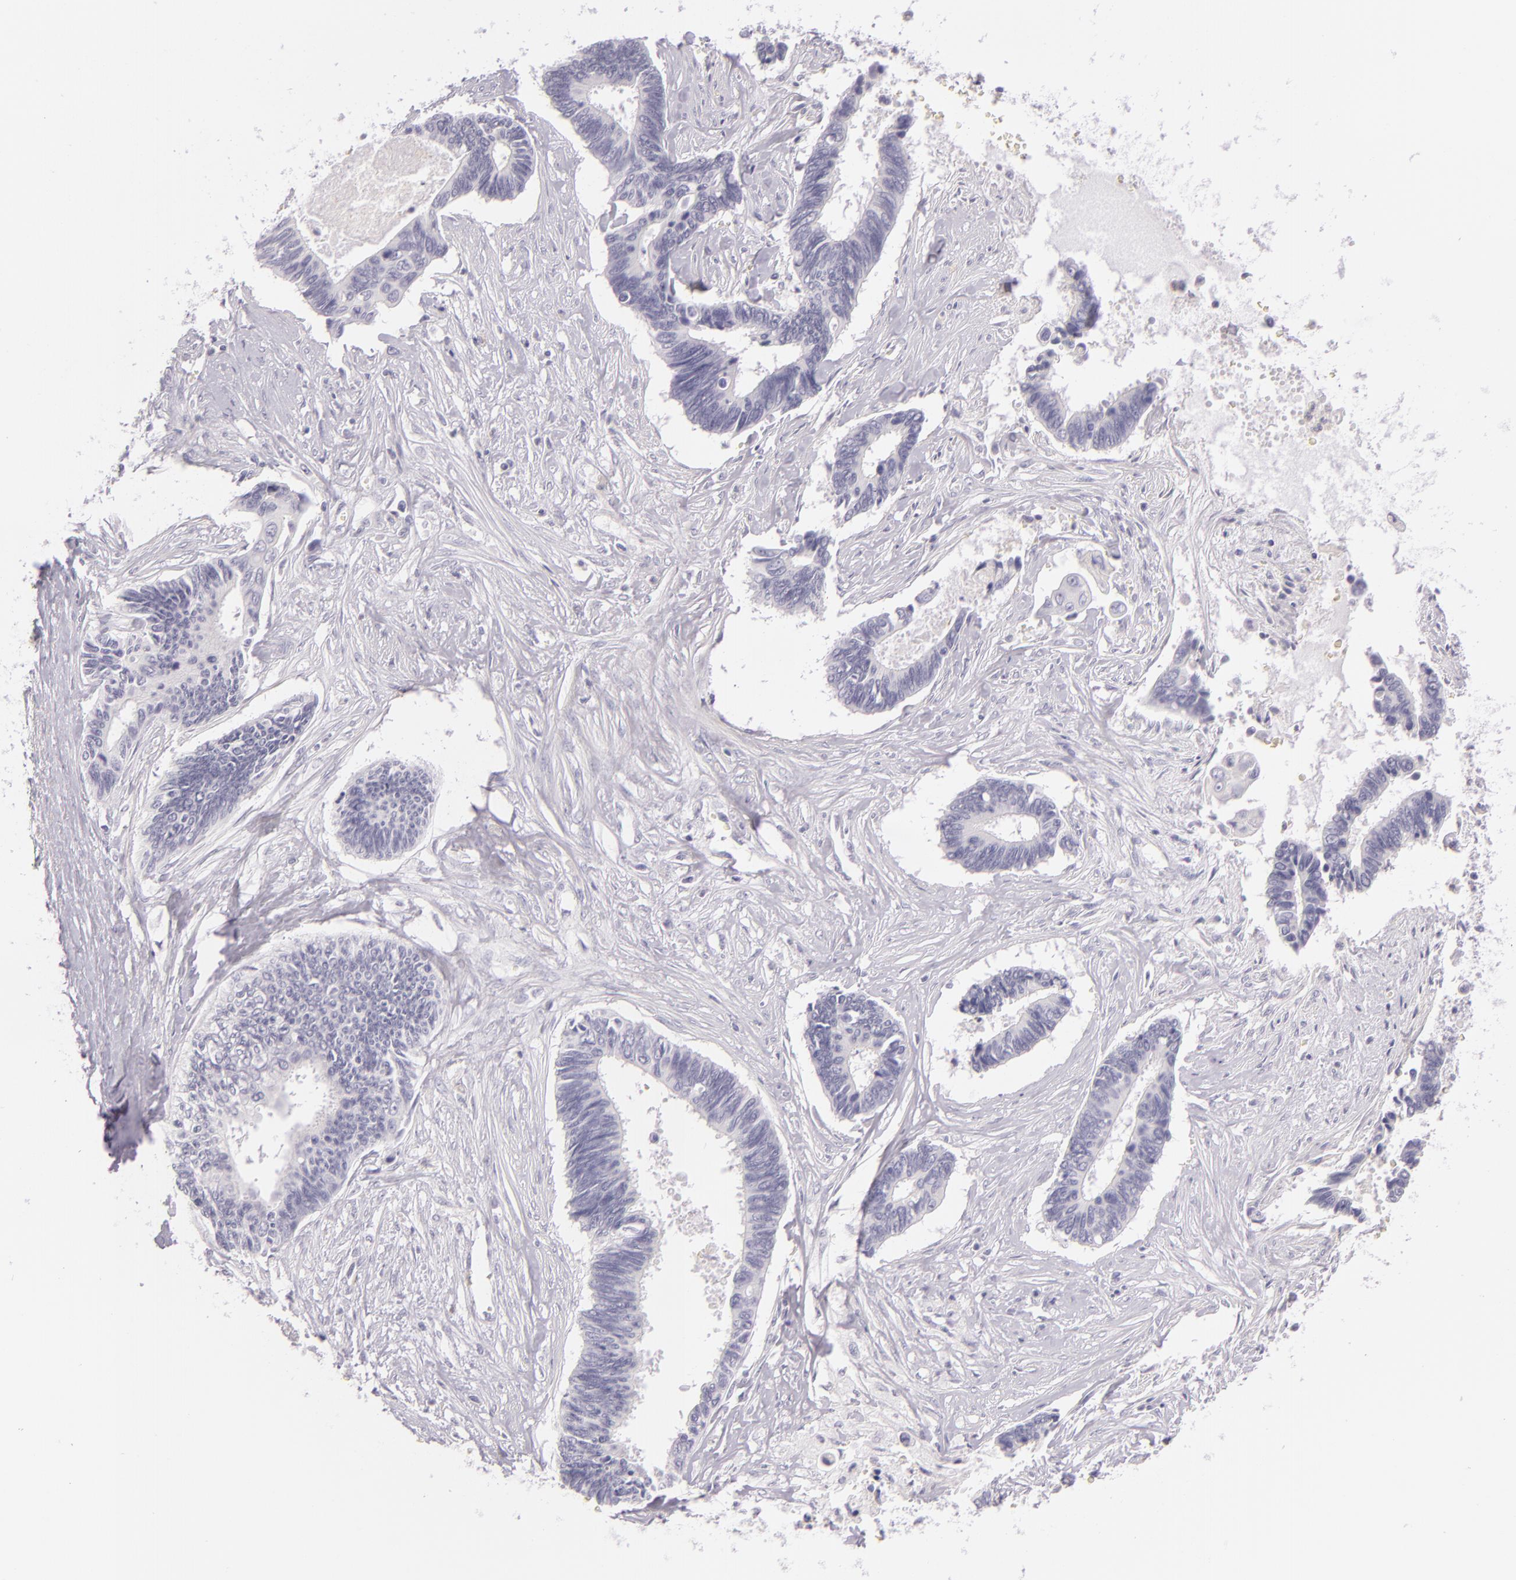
{"staining": {"intensity": "negative", "quantity": "none", "location": "none"}, "tissue": "pancreatic cancer", "cell_type": "Tumor cells", "image_type": "cancer", "snomed": [{"axis": "morphology", "description": "Adenocarcinoma, NOS"}, {"axis": "topography", "description": "Pancreas"}], "caption": "A photomicrograph of human pancreatic adenocarcinoma is negative for staining in tumor cells. (Immunohistochemistry (ihc), brightfield microscopy, high magnification).", "gene": "CBS", "patient": {"sex": "female", "age": 70}}